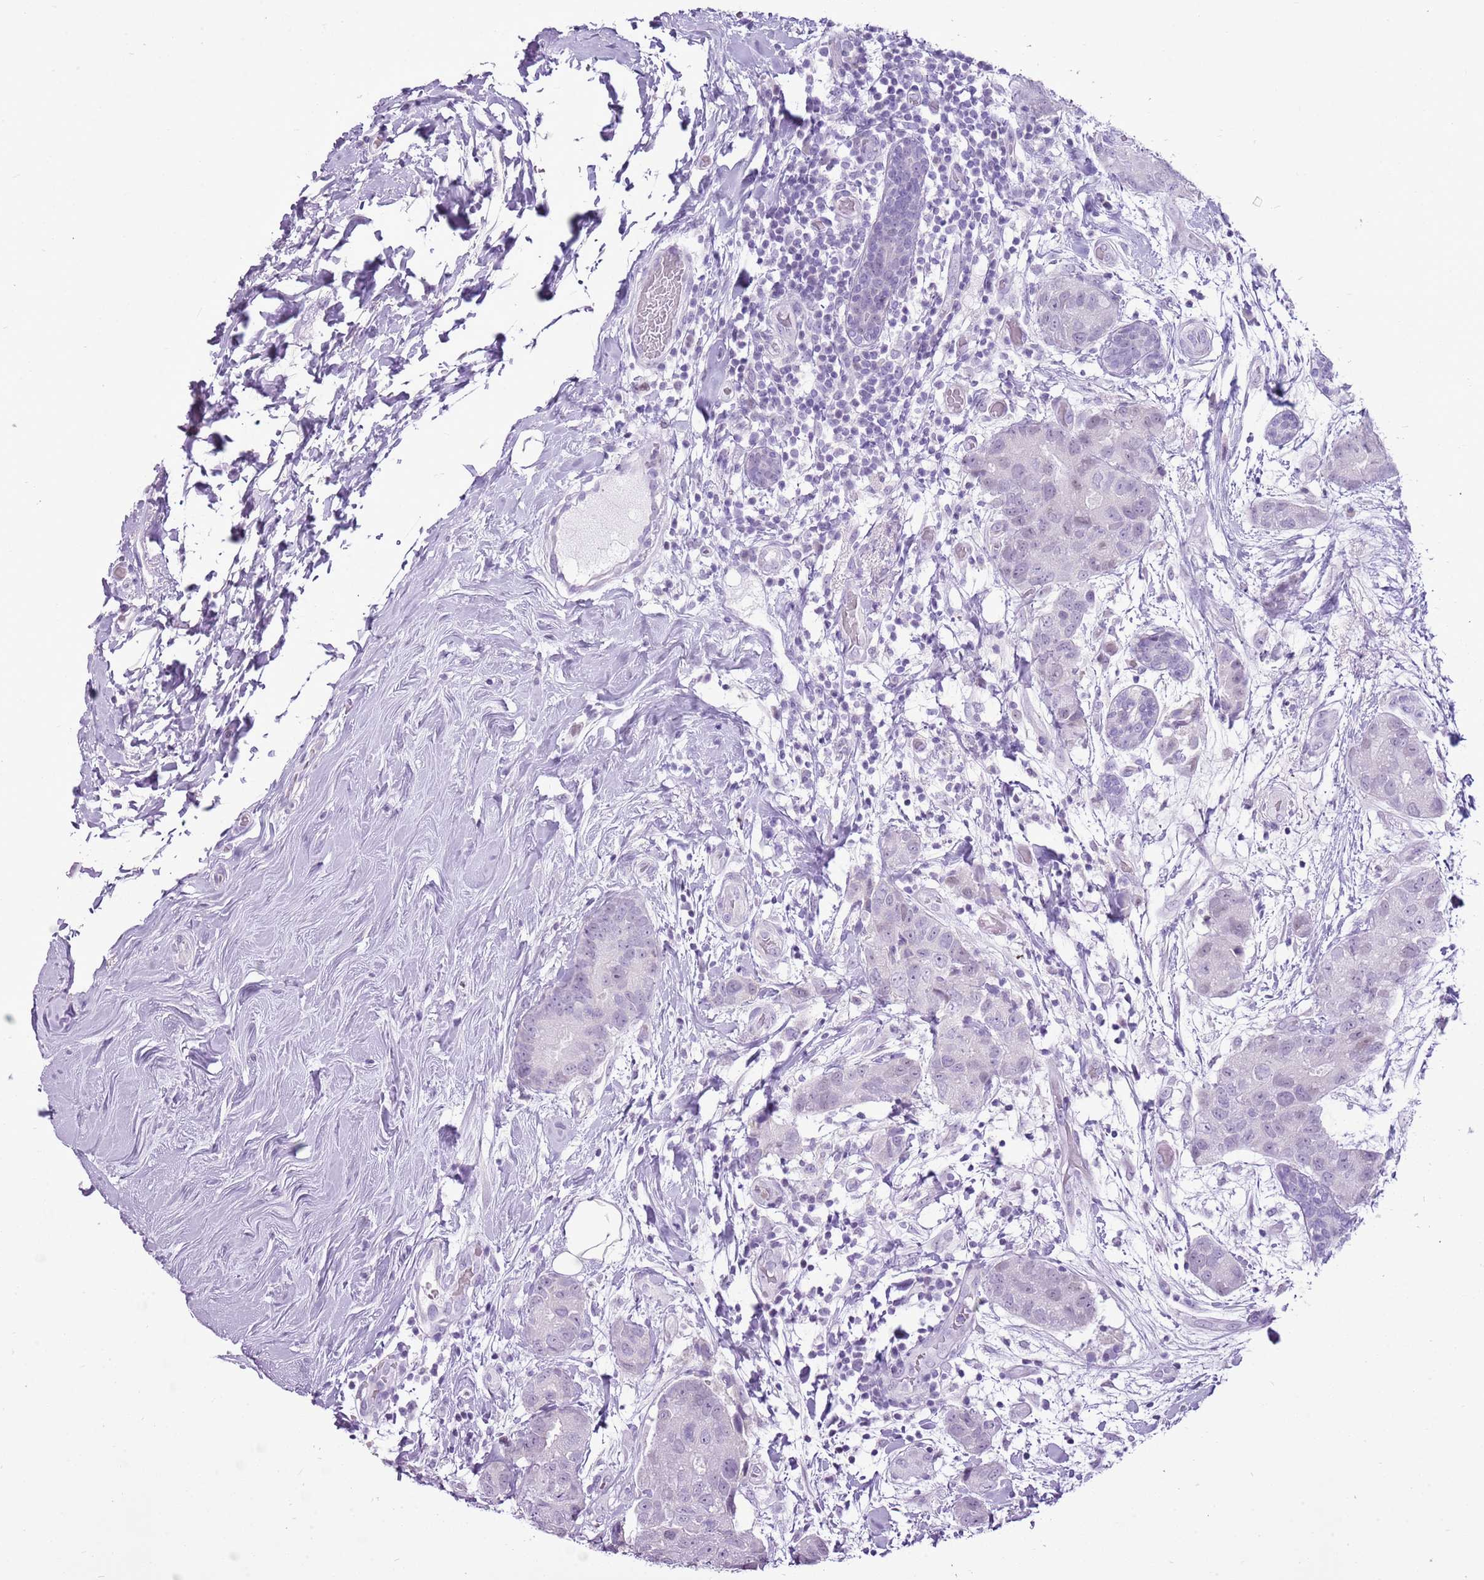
{"staining": {"intensity": "negative", "quantity": "none", "location": "none"}, "tissue": "breast cancer", "cell_type": "Tumor cells", "image_type": "cancer", "snomed": [{"axis": "morphology", "description": "Duct carcinoma"}, {"axis": "topography", "description": "Breast"}], "caption": "Tumor cells show no significant staining in breast cancer (infiltrating ductal carcinoma).", "gene": "RPL3L", "patient": {"sex": "female", "age": 62}}